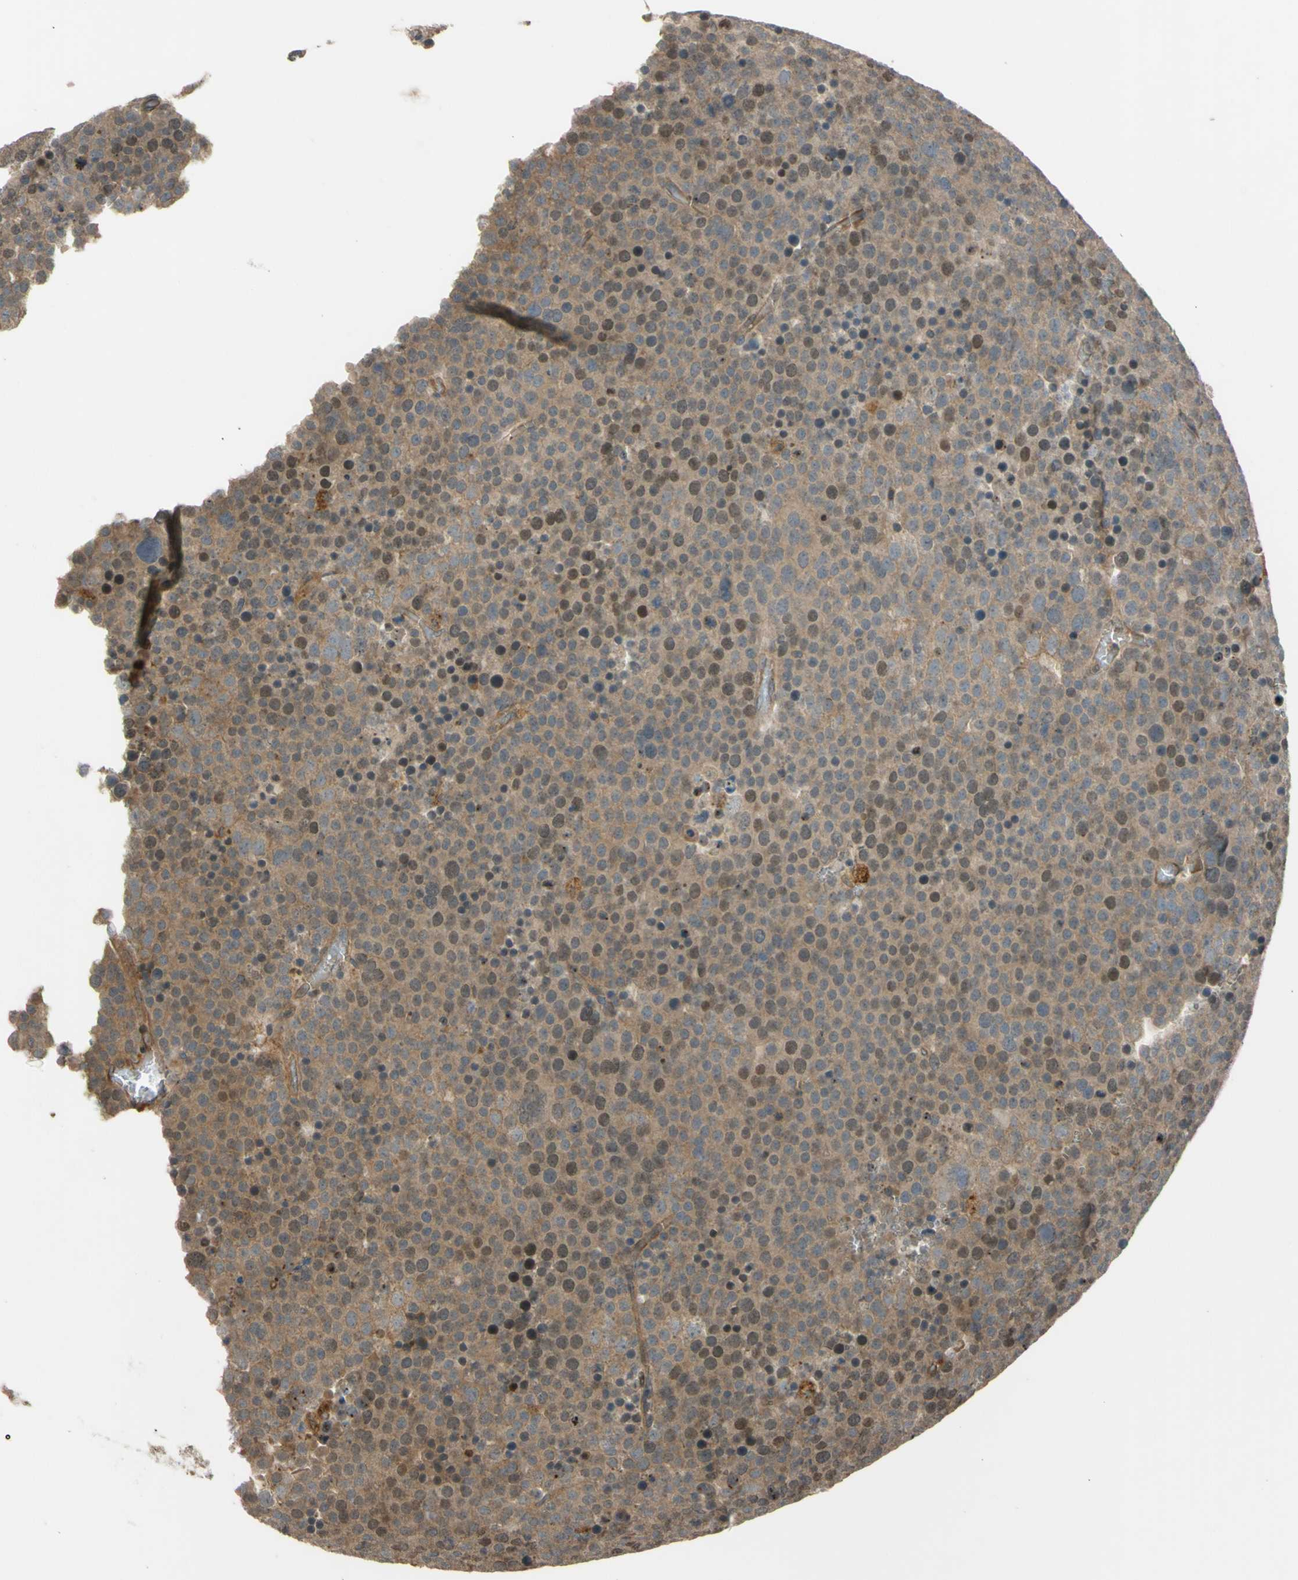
{"staining": {"intensity": "weak", "quantity": ">75%", "location": "cytoplasmic/membranous"}, "tissue": "testis cancer", "cell_type": "Tumor cells", "image_type": "cancer", "snomed": [{"axis": "morphology", "description": "Seminoma, NOS"}, {"axis": "topography", "description": "Testis"}], "caption": "High-magnification brightfield microscopy of testis seminoma stained with DAB (3,3'-diaminobenzidine) (brown) and counterstained with hematoxylin (blue). tumor cells exhibit weak cytoplasmic/membranous expression is present in approximately>75% of cells. (brown staining indicates protein expression, while blue staining denotes nuclei).", "gene": "FLII", "patient": {"sex": "male", "age": 71}}